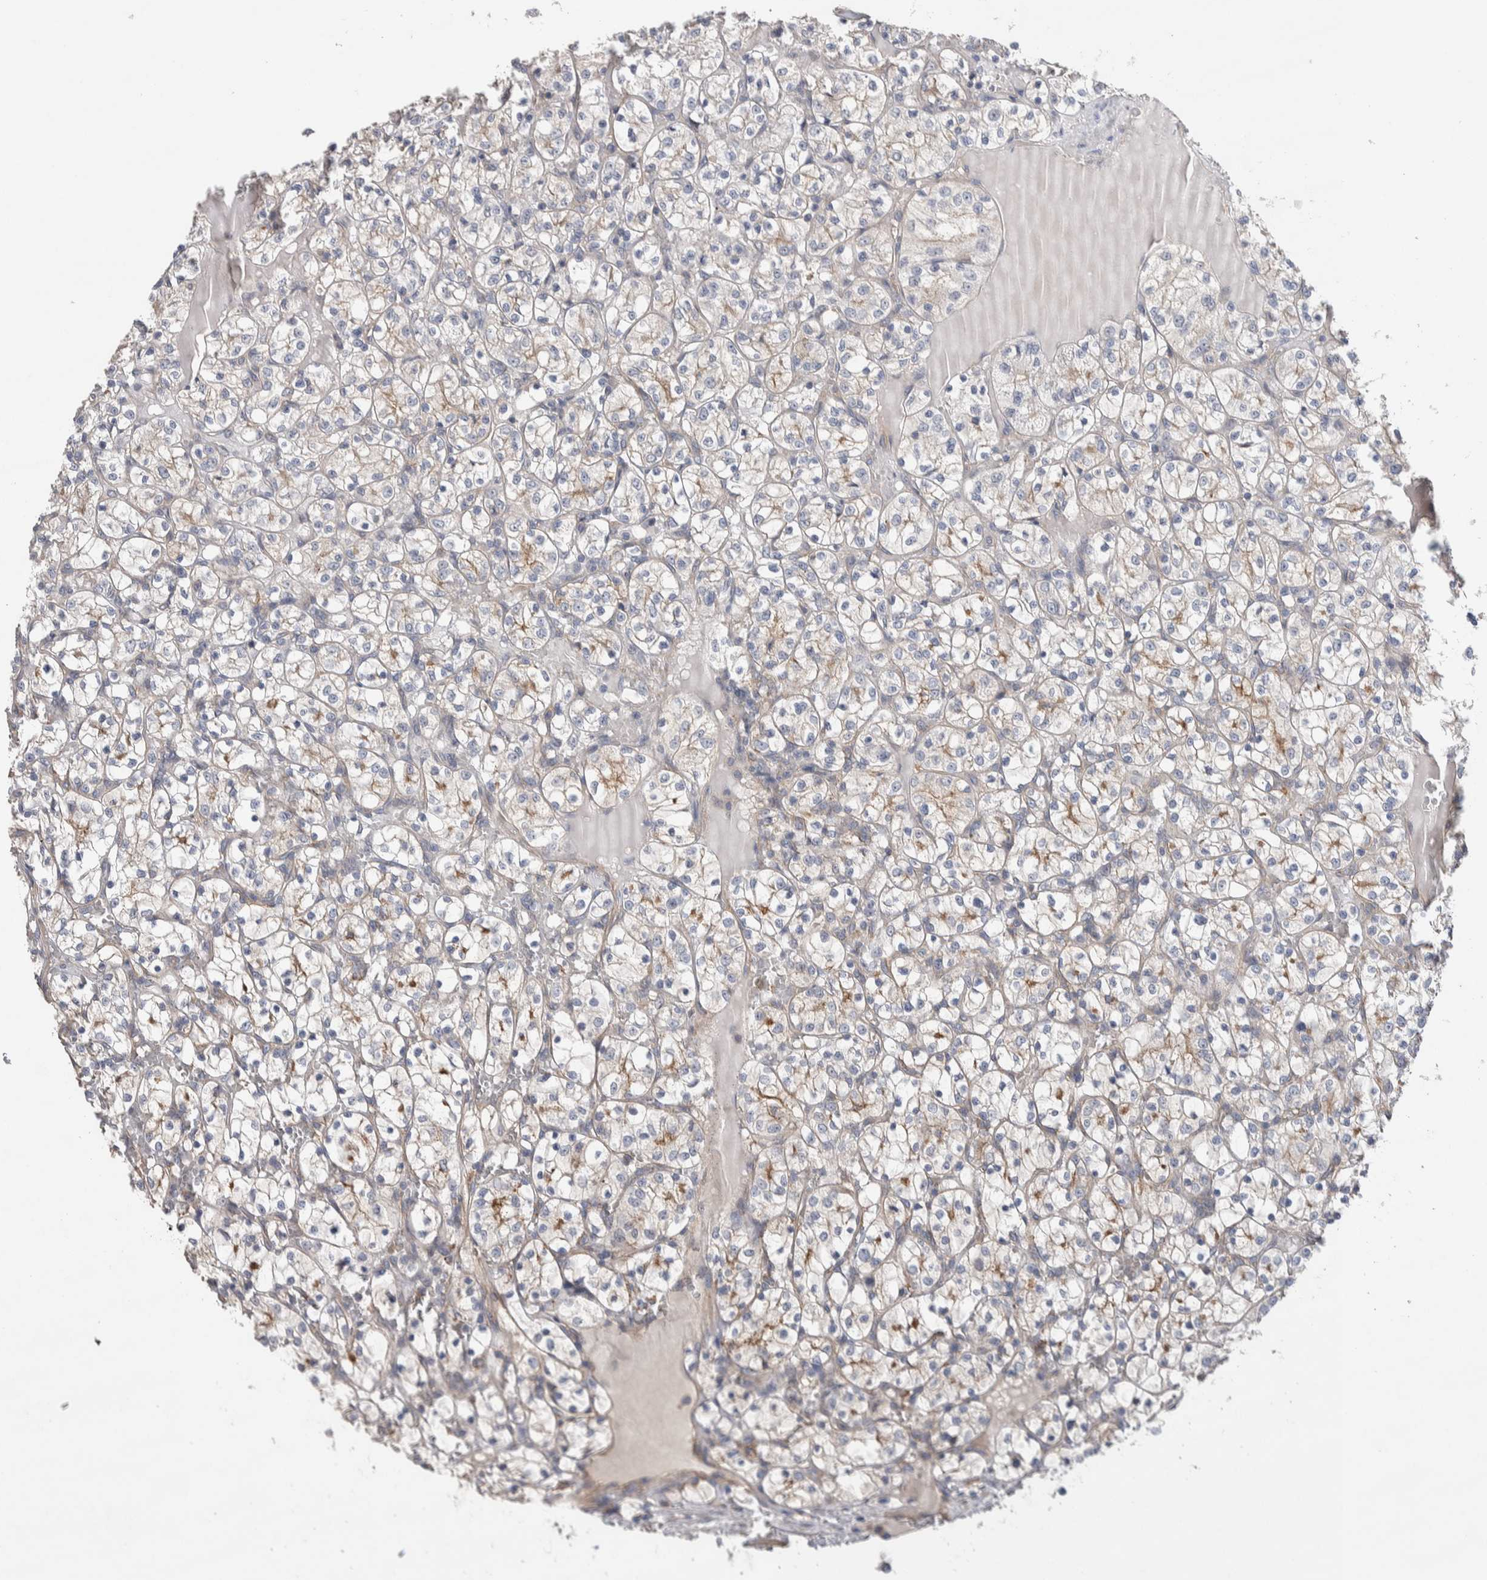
{"staining": {"intensity": "weak", "quantity": "25%-75%", "location": "cytoplasmic/membranous"}, "tissue": "renal cancer", "cell_type": "Tumor cells", "image_type": "cancer", "snomed": [{"axis": "morphology", "description": "Adenocarcinoma, NOS"}, {"axis": "topography", "description": "Kidney"}], "caption": "The image shows immunohistochemical staining of renal cancer (adenocarcinoma). There is weak cytoplasmic/membranous staining is identified in approximately 25%-75% of tumor cells. Using DAB (3,3'-diaminobenzidine) (brown) and hematoxylin (blue) stains, captured at high magnification using brightfield microscopy.", "gene": "GCNA", "patient": {"sex": "female", "age": 69}}